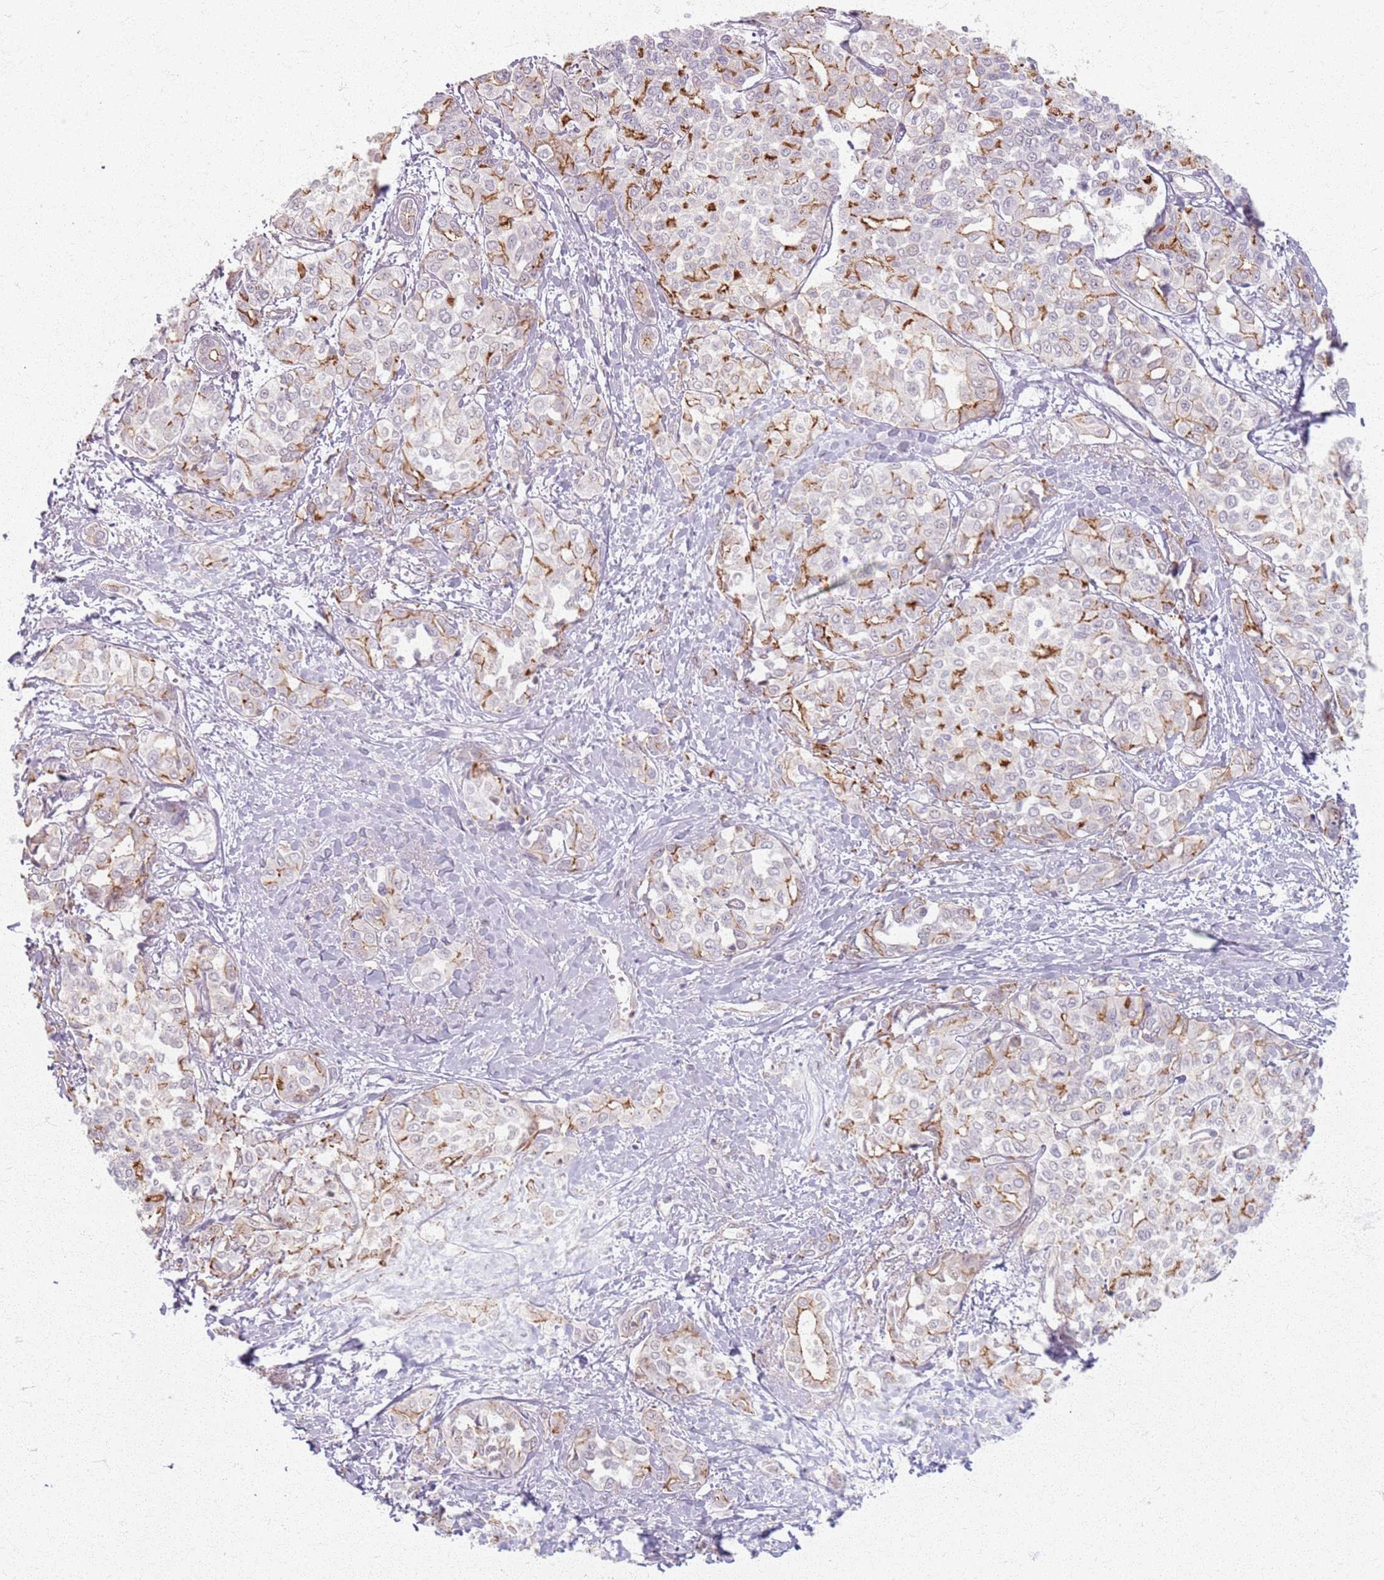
{"staining": {"intensity": "strong", "quantity": "<25%", "location": "cytoplasmic/membranous"}, "tissue": "liver cancer", "cell_type": "Tumor cells", "image_type": "cancer", "snomed": [{"axis": "morphology", "description": "Cholangiocarcinoma"}, {"axis": "topography", "description": "Liver"}], "caption": "A brown stain highlights strong cytoplasmic/membranous staining of a protein in liver cancer tumor cells. (IHC, brightfield microscopy, high magnification).", "gene": "KCNA5", "patient": {"sex": "female", "age": 77}}